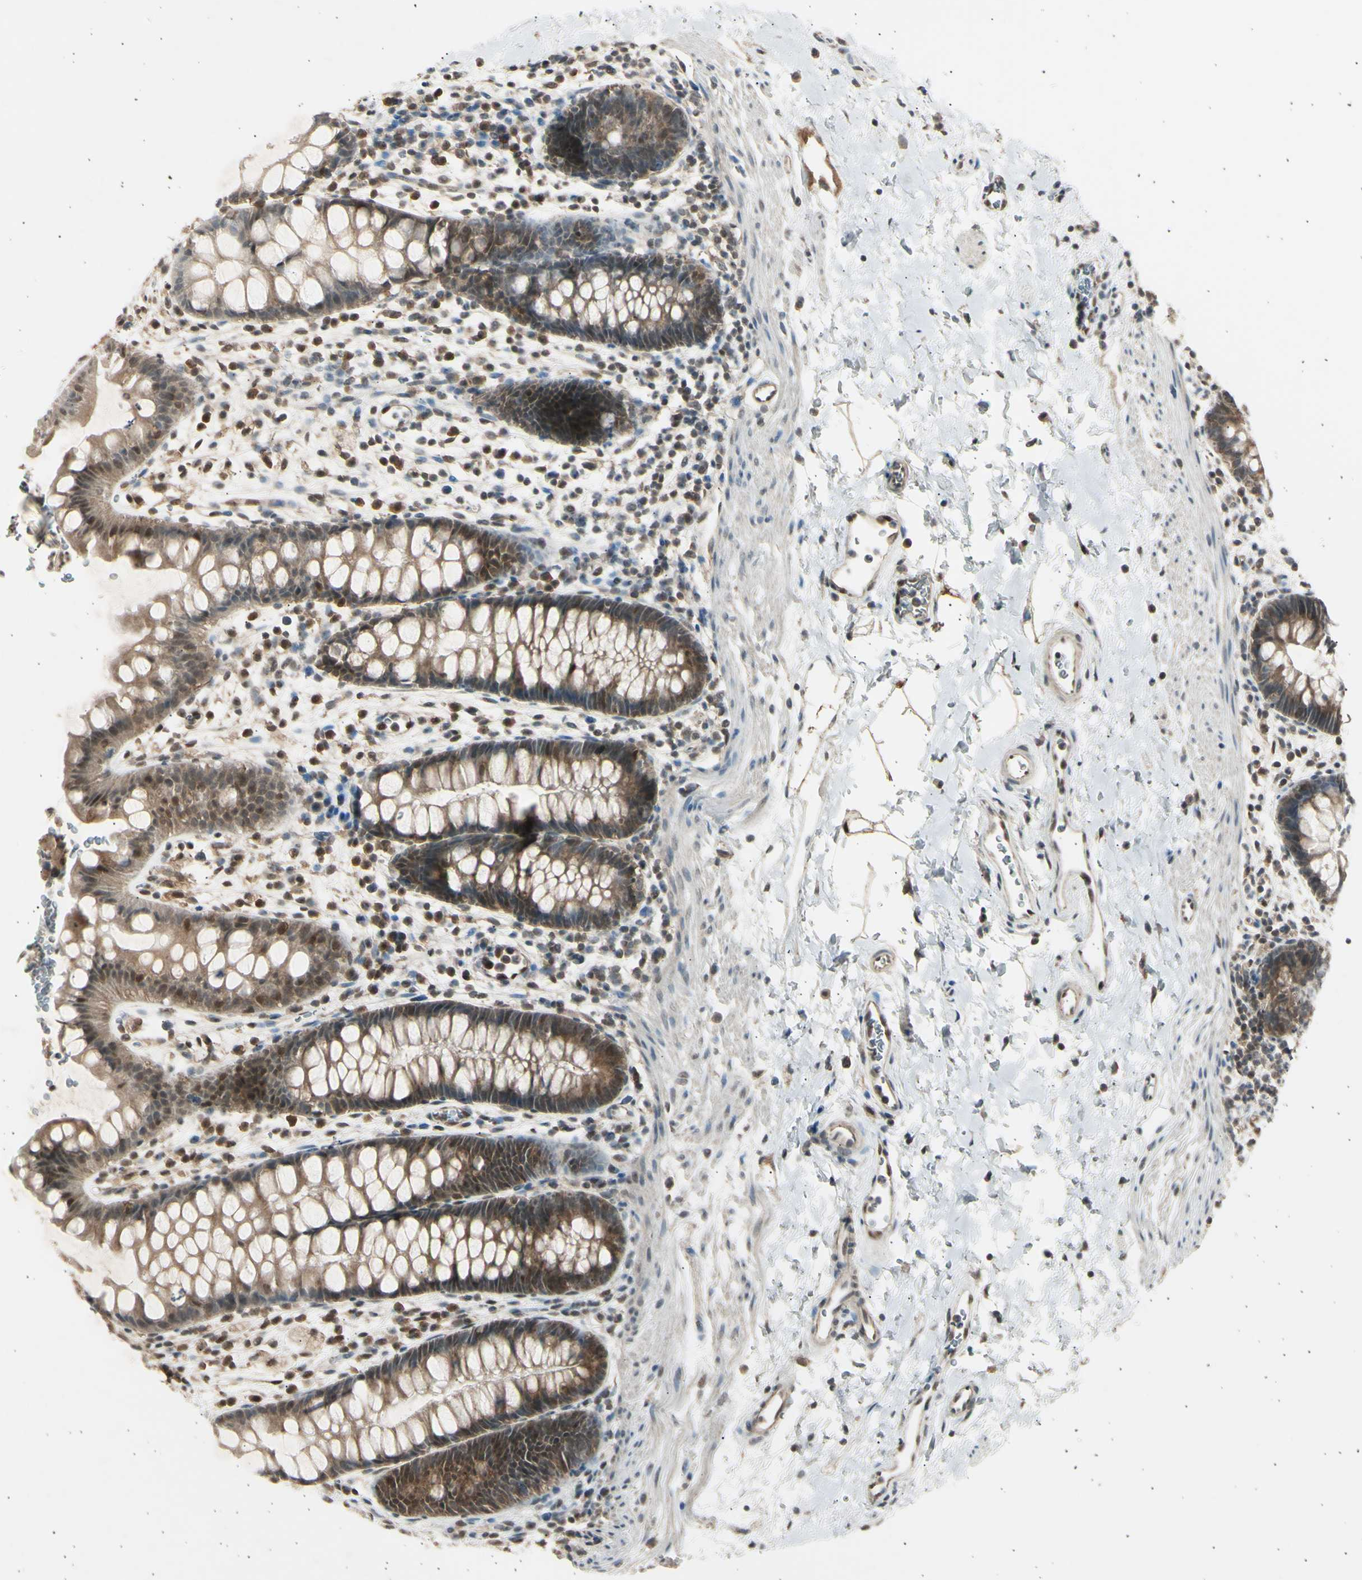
{"staining": {"intensity": "moderate", "quantity": ">75%", "location": "cytoplasmic/membranous,nuclear"}, "tissue": "rectum", "cell_type": "Glandular cells", "image_type": "normal", "snomed": [{"axis": "morphology", "description": "Normal tissue, NOS"}, {"axis": "topography", "description": "Rectum"}], "caption": "A brown stain highlights moderate cytoplasmic/membranous,nuclear expression of a protein in glandular cells of normal rectum. The staining was performed using DAB (3,3'-diaminobenzidine), with brown indicating positive protein expression. Nuclei are stained blue with hematoxylin.", "gene": "PSMD5", "patient": {"sex": "female", "age": 24}}